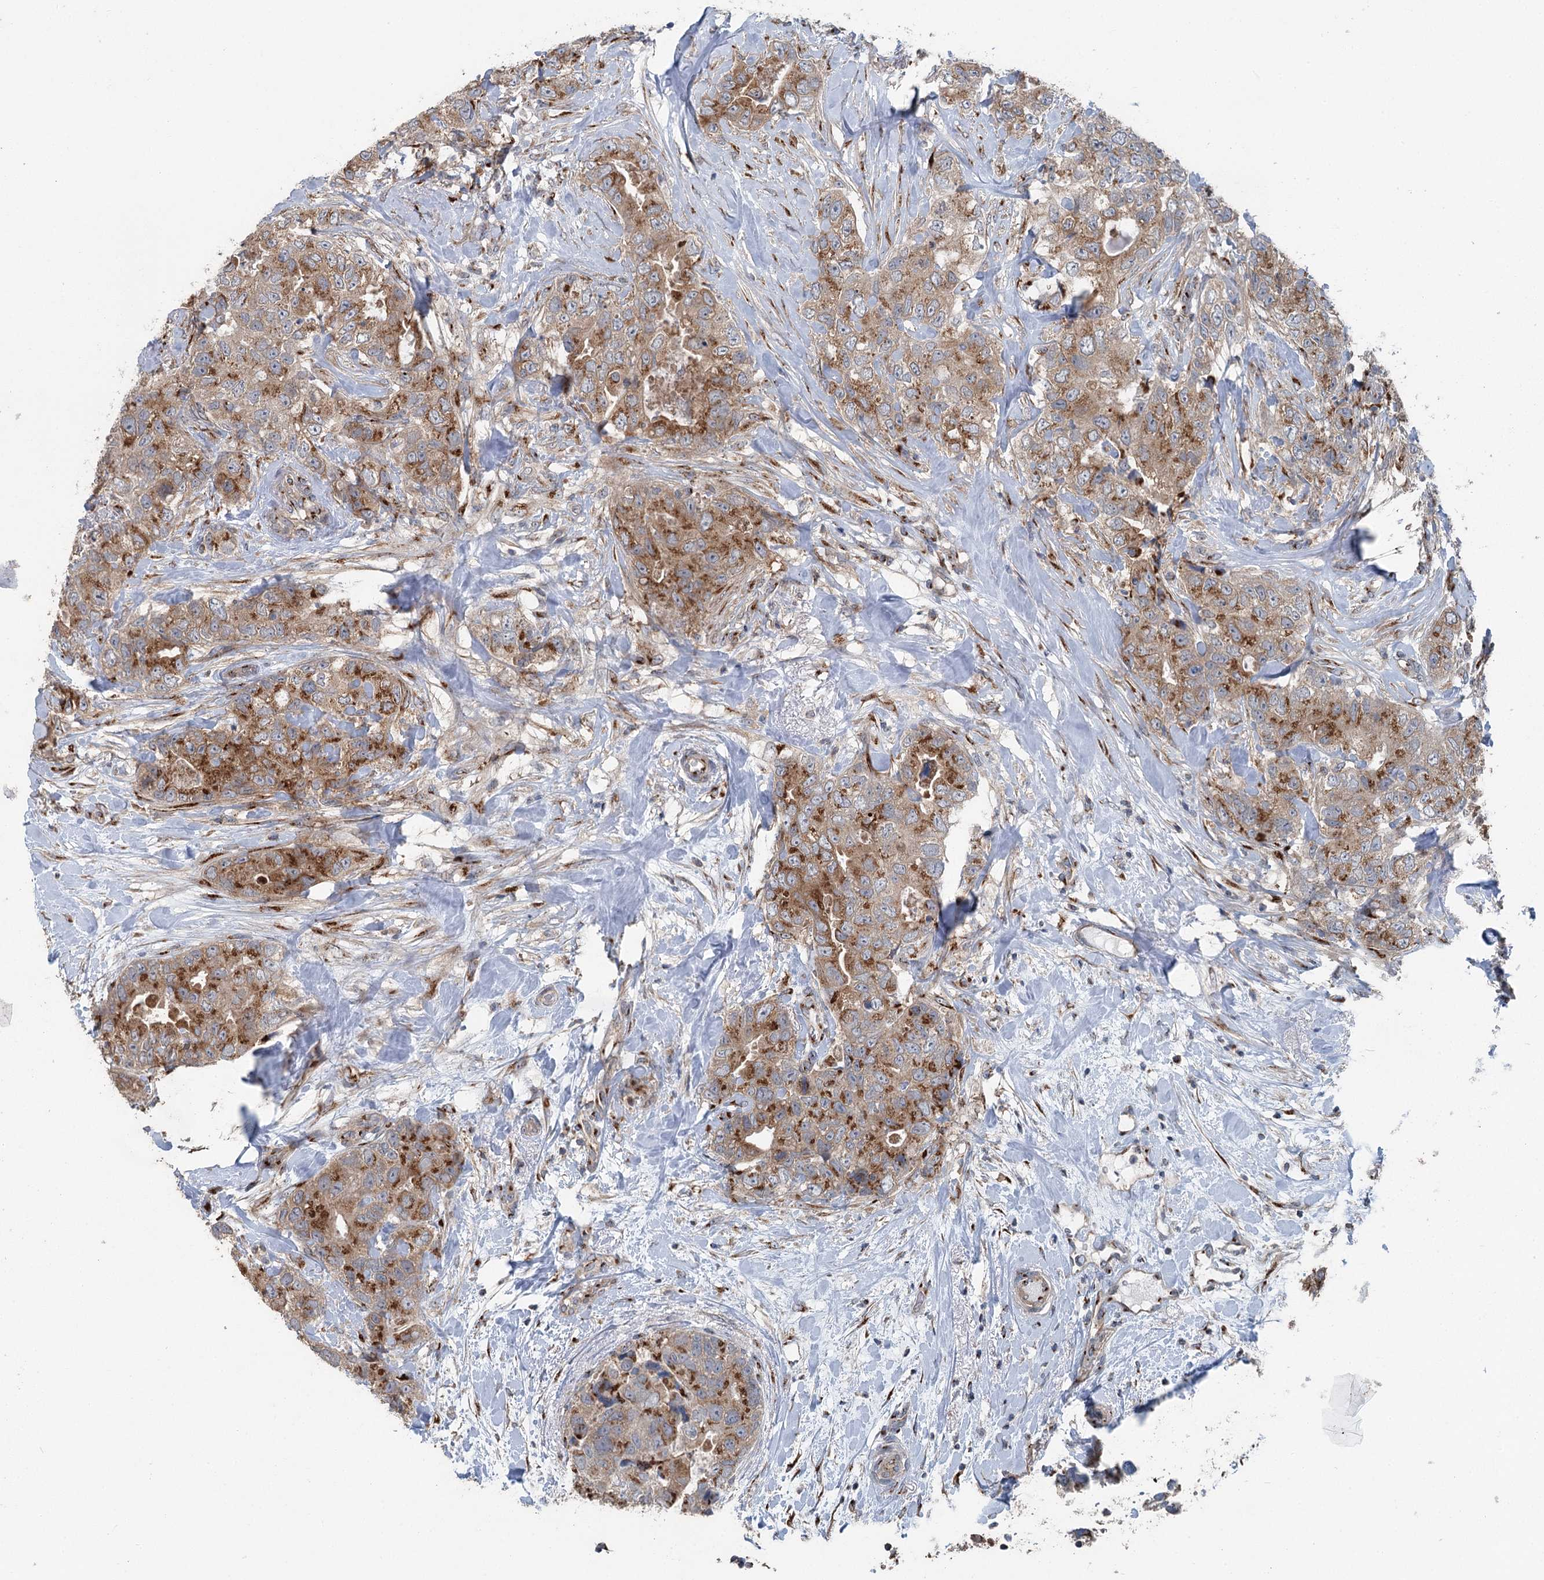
{"staining": {"intensity": "moderate", "quantity": ">75%", "location": "cytoplasmic/membranous"}, "tissue": "breast cancer", "cell_type": "Tumor cells", "image_type": "cancer", "snomed": [{"axis": "morphology", "description": "Duct carcinoma"}, {"axis": "topography", "description": "Breast"}], "caption": "The histopathology image displays staining of breast cancer, revealing moderate cytoplasmic/membranous protein positivity (brown color) within tumor cells.", "gene": "ITIH5", "patient": {"sex": "female", "age": 62}}